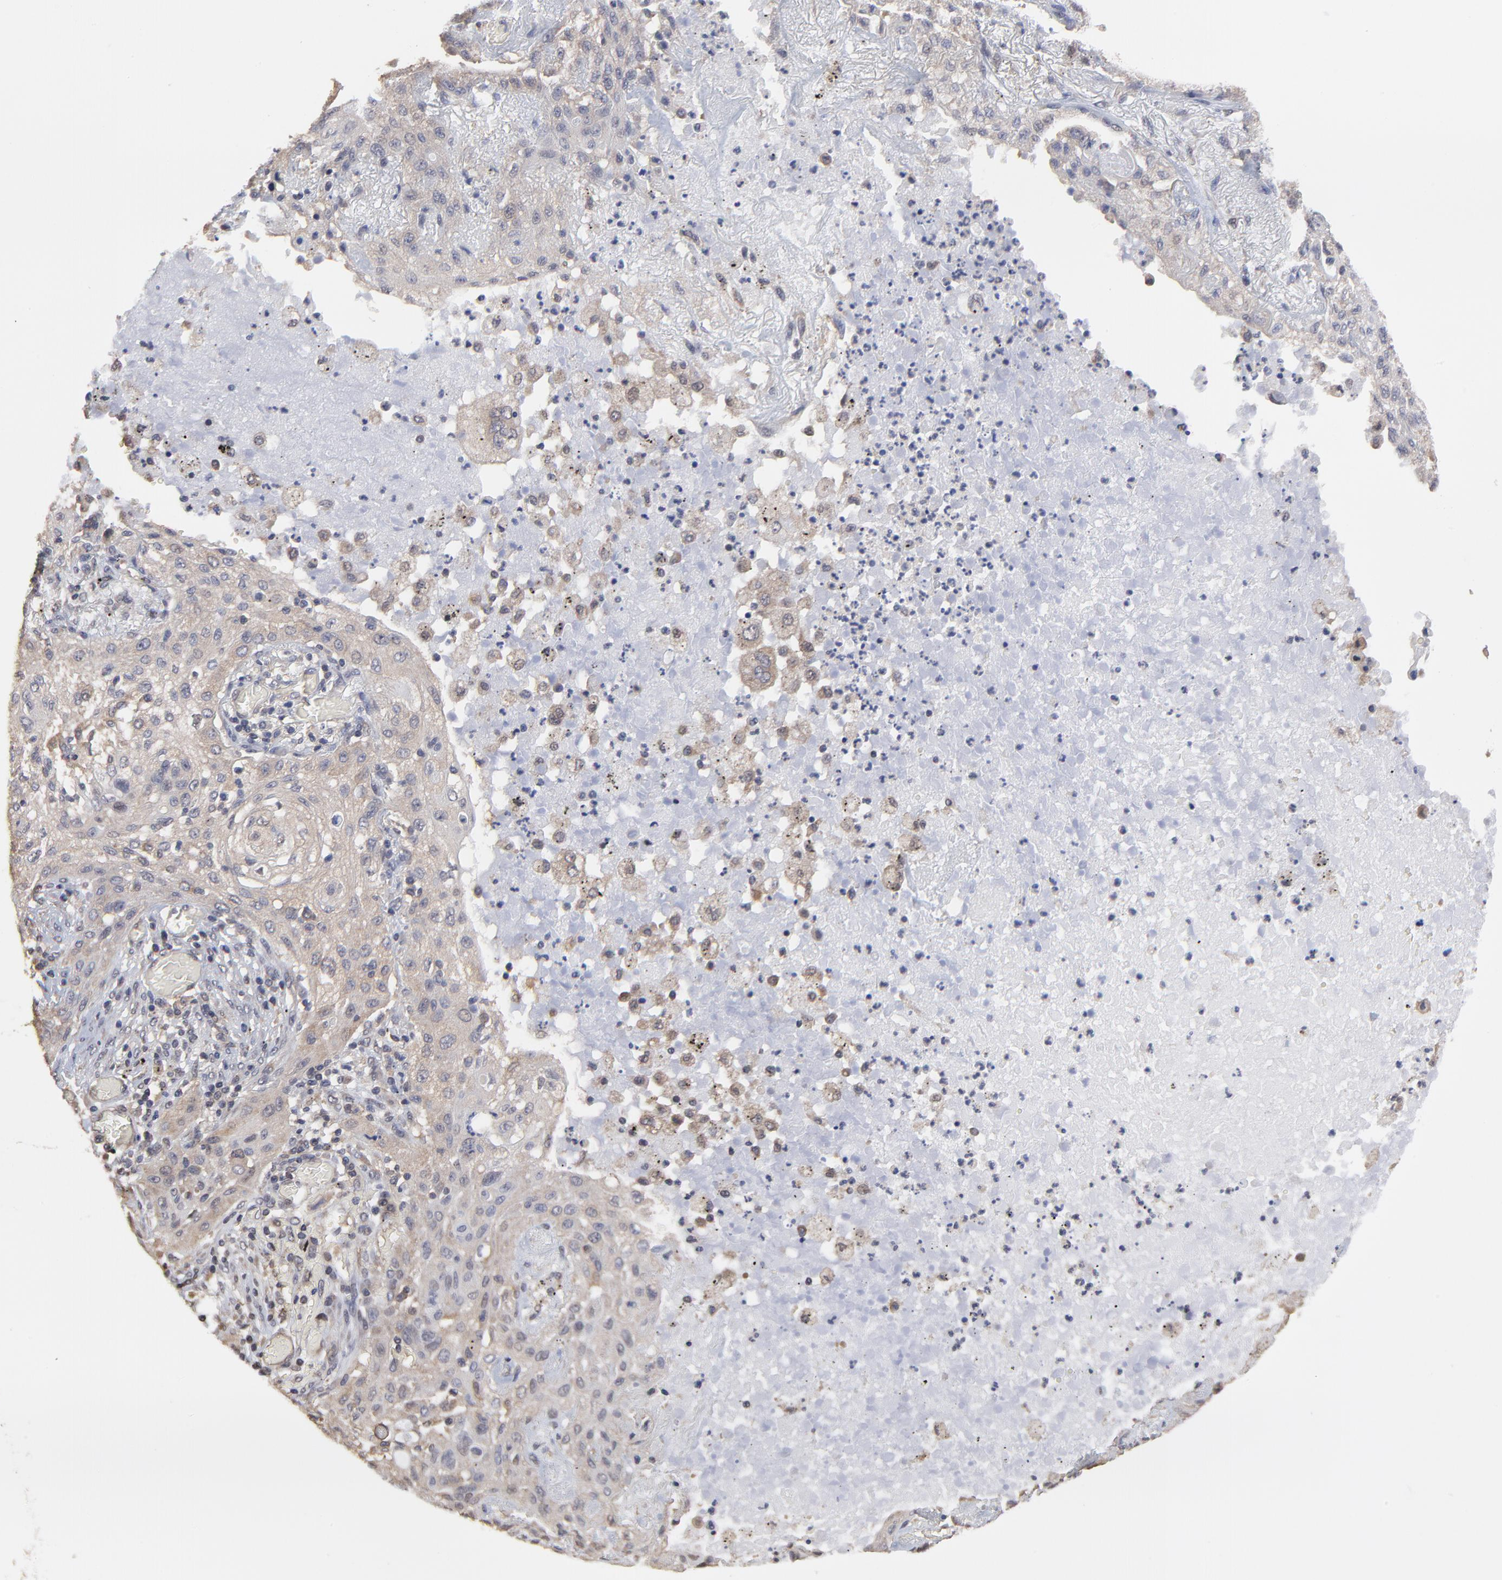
{"staining": {"intensity": "weak", "quantity": "25%-75%", "location": "cytoplasmic/membranous"}, "tissue": "lung cancer", "cell_type": "Tumor cells", "image_type": "cancer", "snomed": [{"axis": "morphology", "description": "Squamous cell carcinoma, NOS"}, {"axis": "topography", "description": "Lung"}], "caption": "Tumor cells demonstrate low levels of weak cytoplasmic/membranous positivity in about 25%-75% of cells in human lung cancer. (DAB IHC, brown staining for protein, blue staining for nuclei).", "gene": "CCT2", "patient": {"sex": "female", "age": 47}}